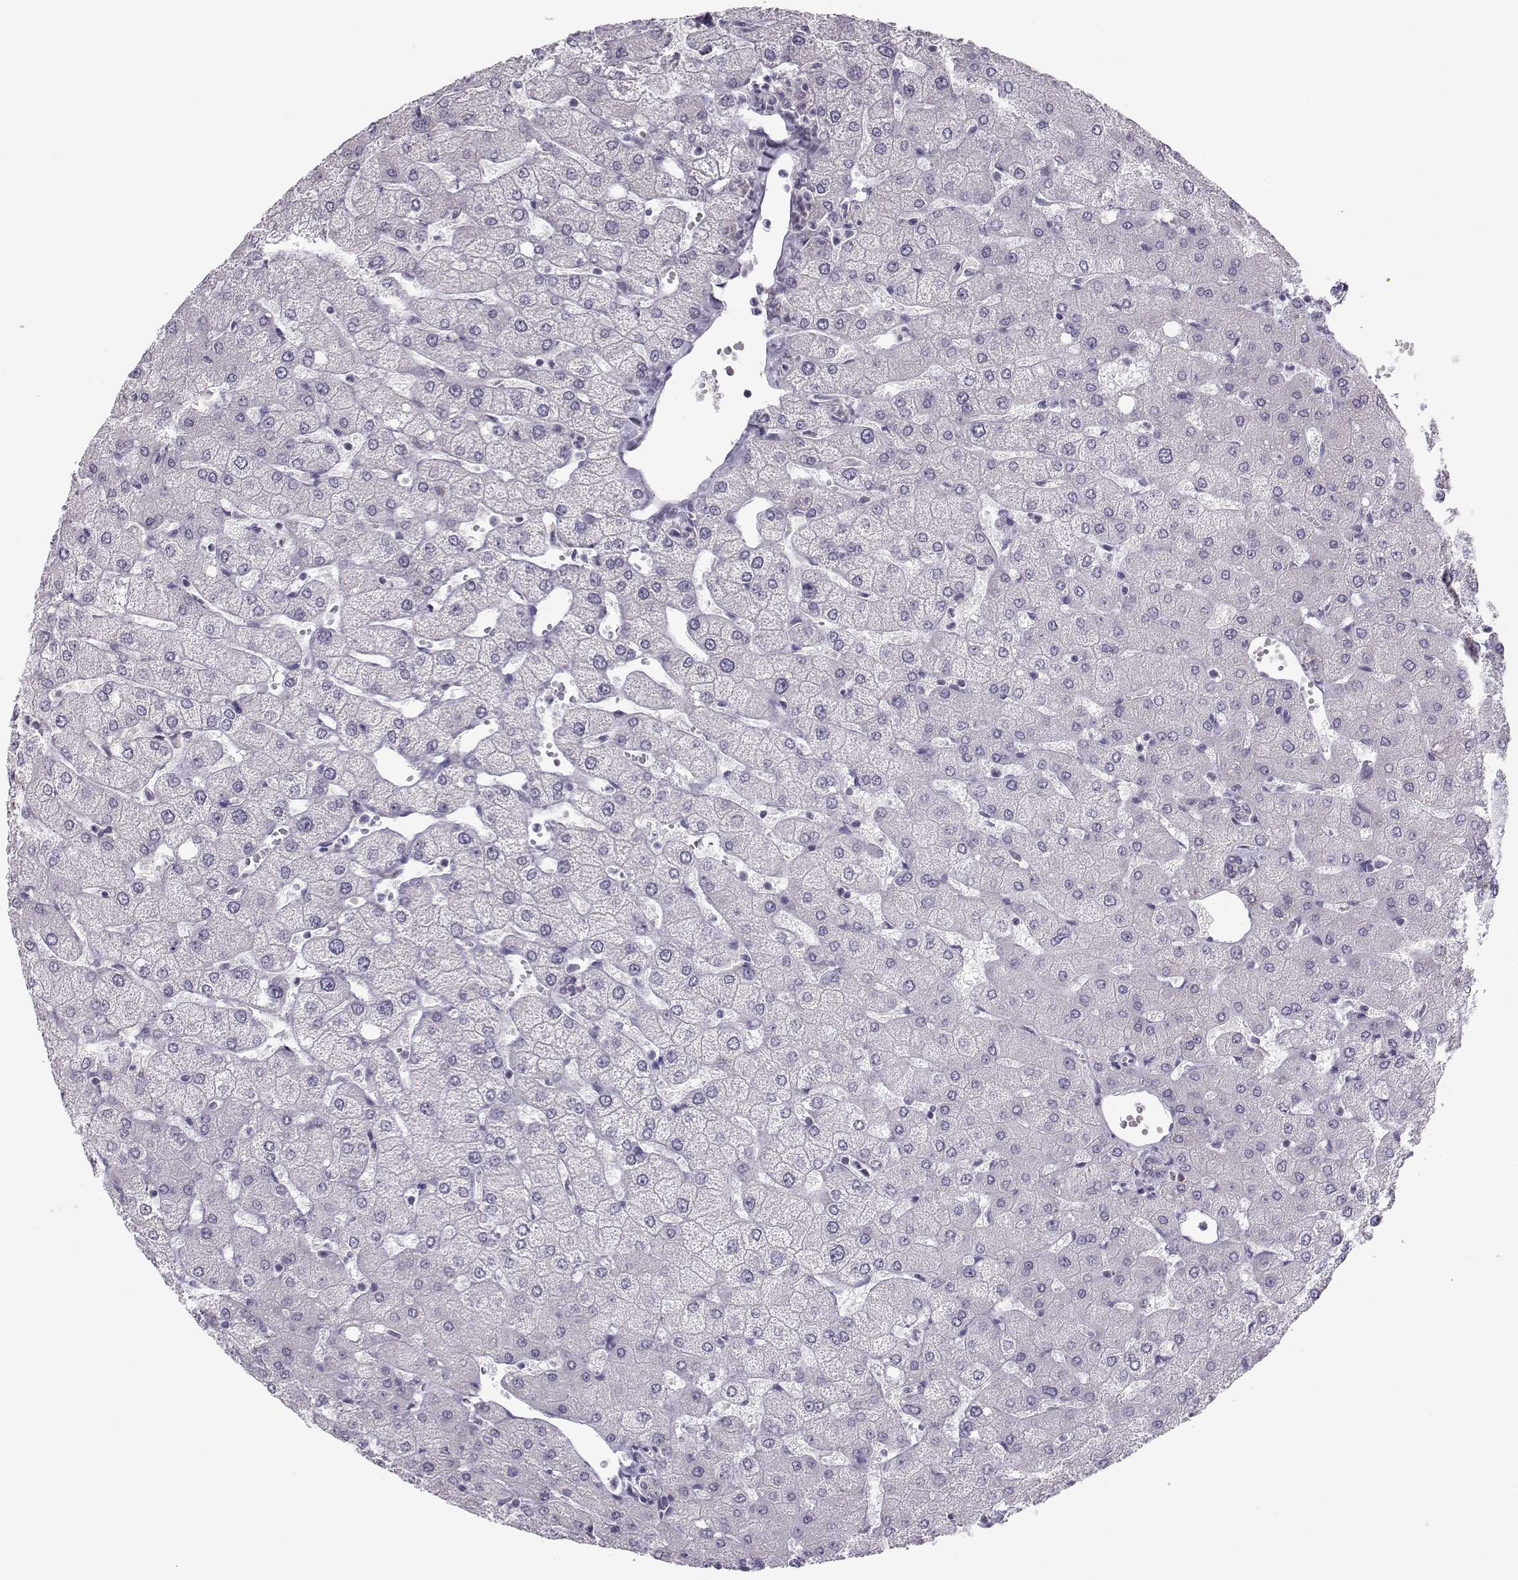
{"staining": {"intensity": "negative", "quantity": "none", "location": "none"}, "tissue": "liver", "cell_type": "Cholangiocytes", "image_type": "normal", "snomed": [{"axis": "morphology", "description": "Normal tissue, NOS"}, {"axis": "topography", "description": "Liver"}], "caption": "High power microscopy histopathology image of an immunohistochemistry image of benign liver, revealing no significant expression in cholangiocytes. (Immunohistochemistry (ihc), brightfield microscopy, high magnification).", "gene": "DNAAF1", "patient": {"sex": "female", "age": 54}}